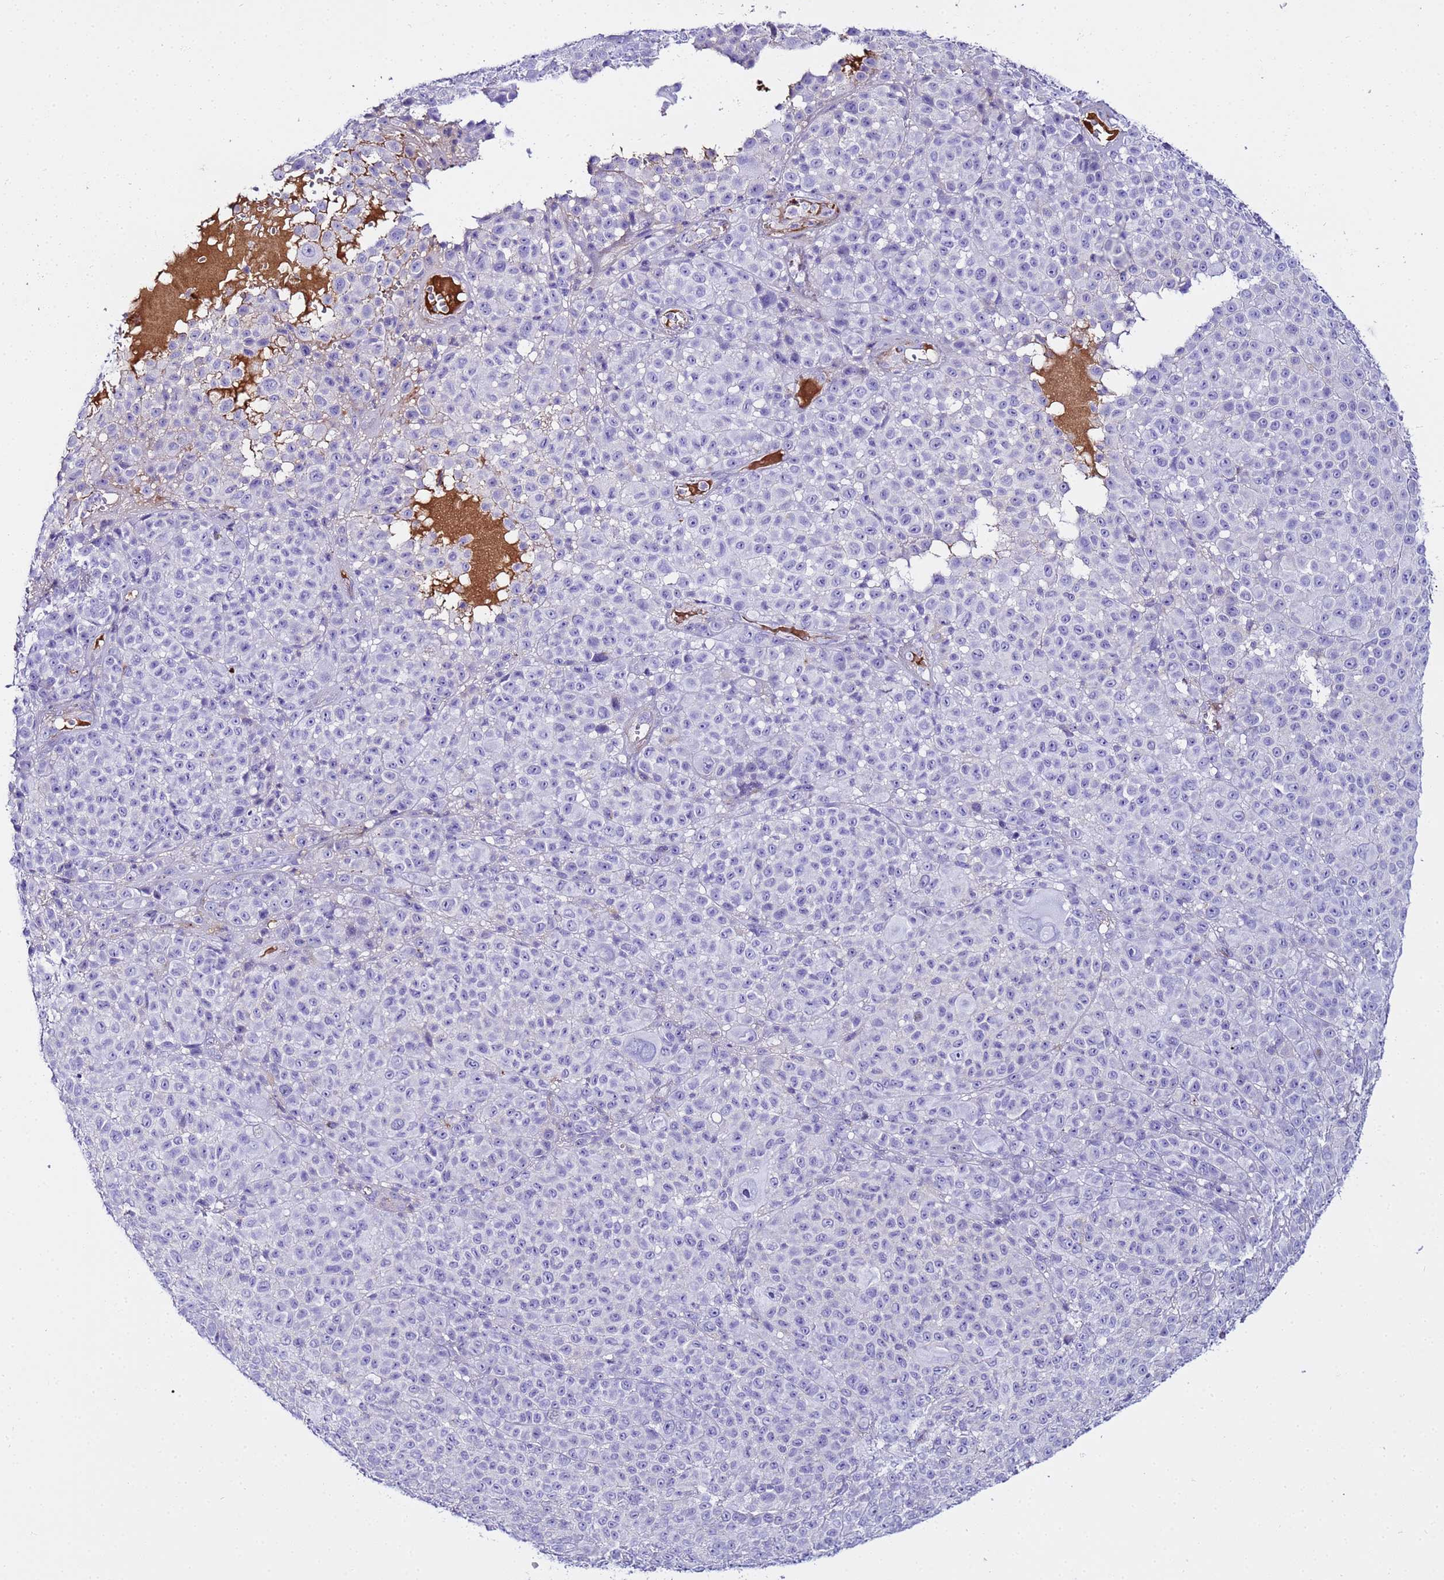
{"staining": {"intensity": "negative", "quantity": "none", "location": "none"}, "tissue": "melanoma", "cell_type": "Tumor cells", "image_type": "cancer", "snomed": [{"axis": "morphology", "description": "Malignant melanoma, NOS"}, {"axis": "topography", "description": "Skin"}], "caption": "Image shows no significant protein staining in tumor cells of melanoma.", "gene": "CFHR2", "patient": {"sex": "female", "age": 94}}